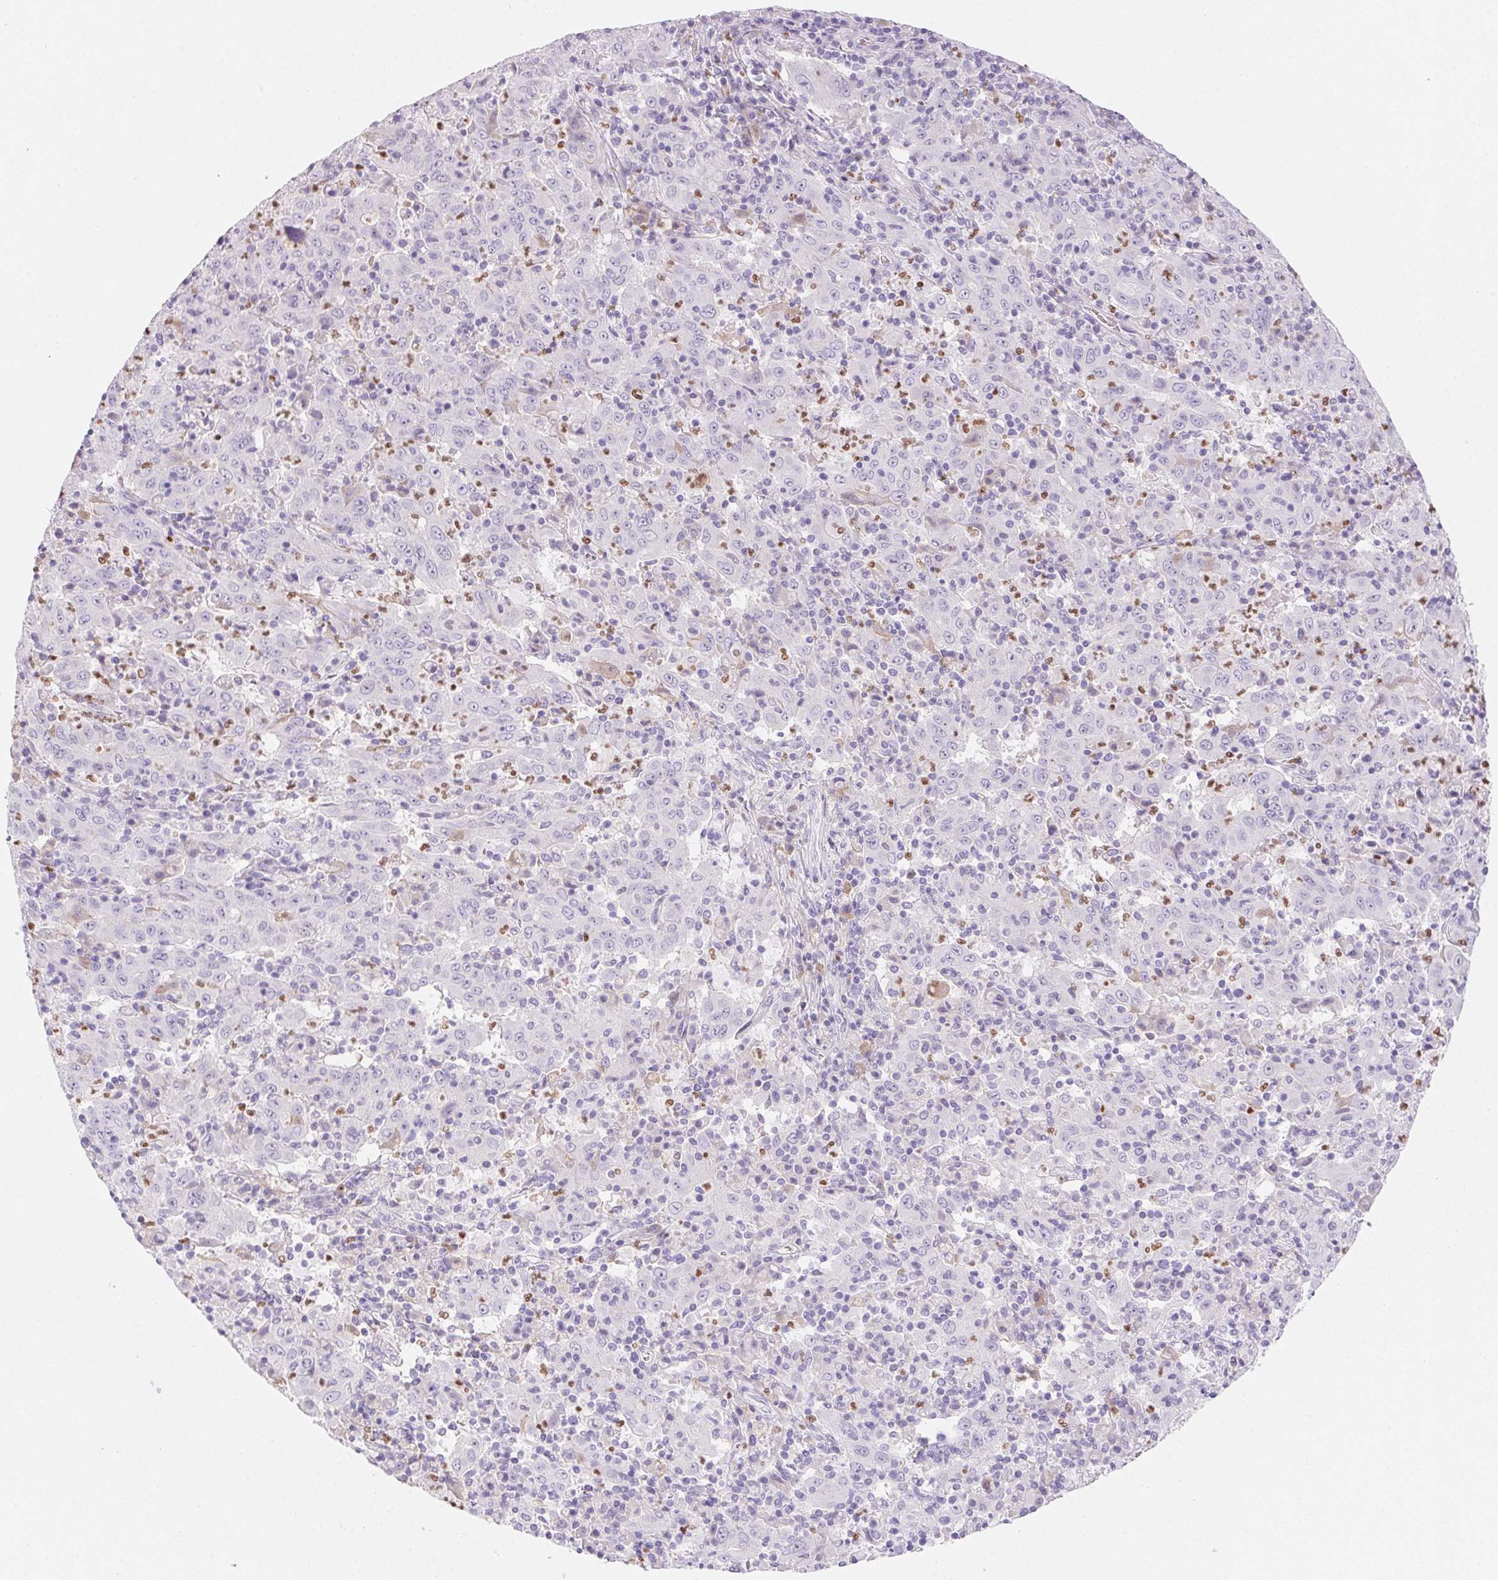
{"staining": {"intensity": "negative", "quantity": "none", "location": "none"}, "tissue": "pancreatic cancer", "cell_type": "Tumor cells", "image_type": "cancer", "snomed": [{"axis": "morphology", "description": "Adenocarcinoma, NOS"}, {"axis": "topography", "description": "Pancreas"}], "caption": "IHC photomicrograph of pancreatic cancer (adenocarcinoma) stained for a protein (brown), which displays no expression in tumor cells.", "gene": "PADI4", "patient": {"sex": "male", "age": 63}}